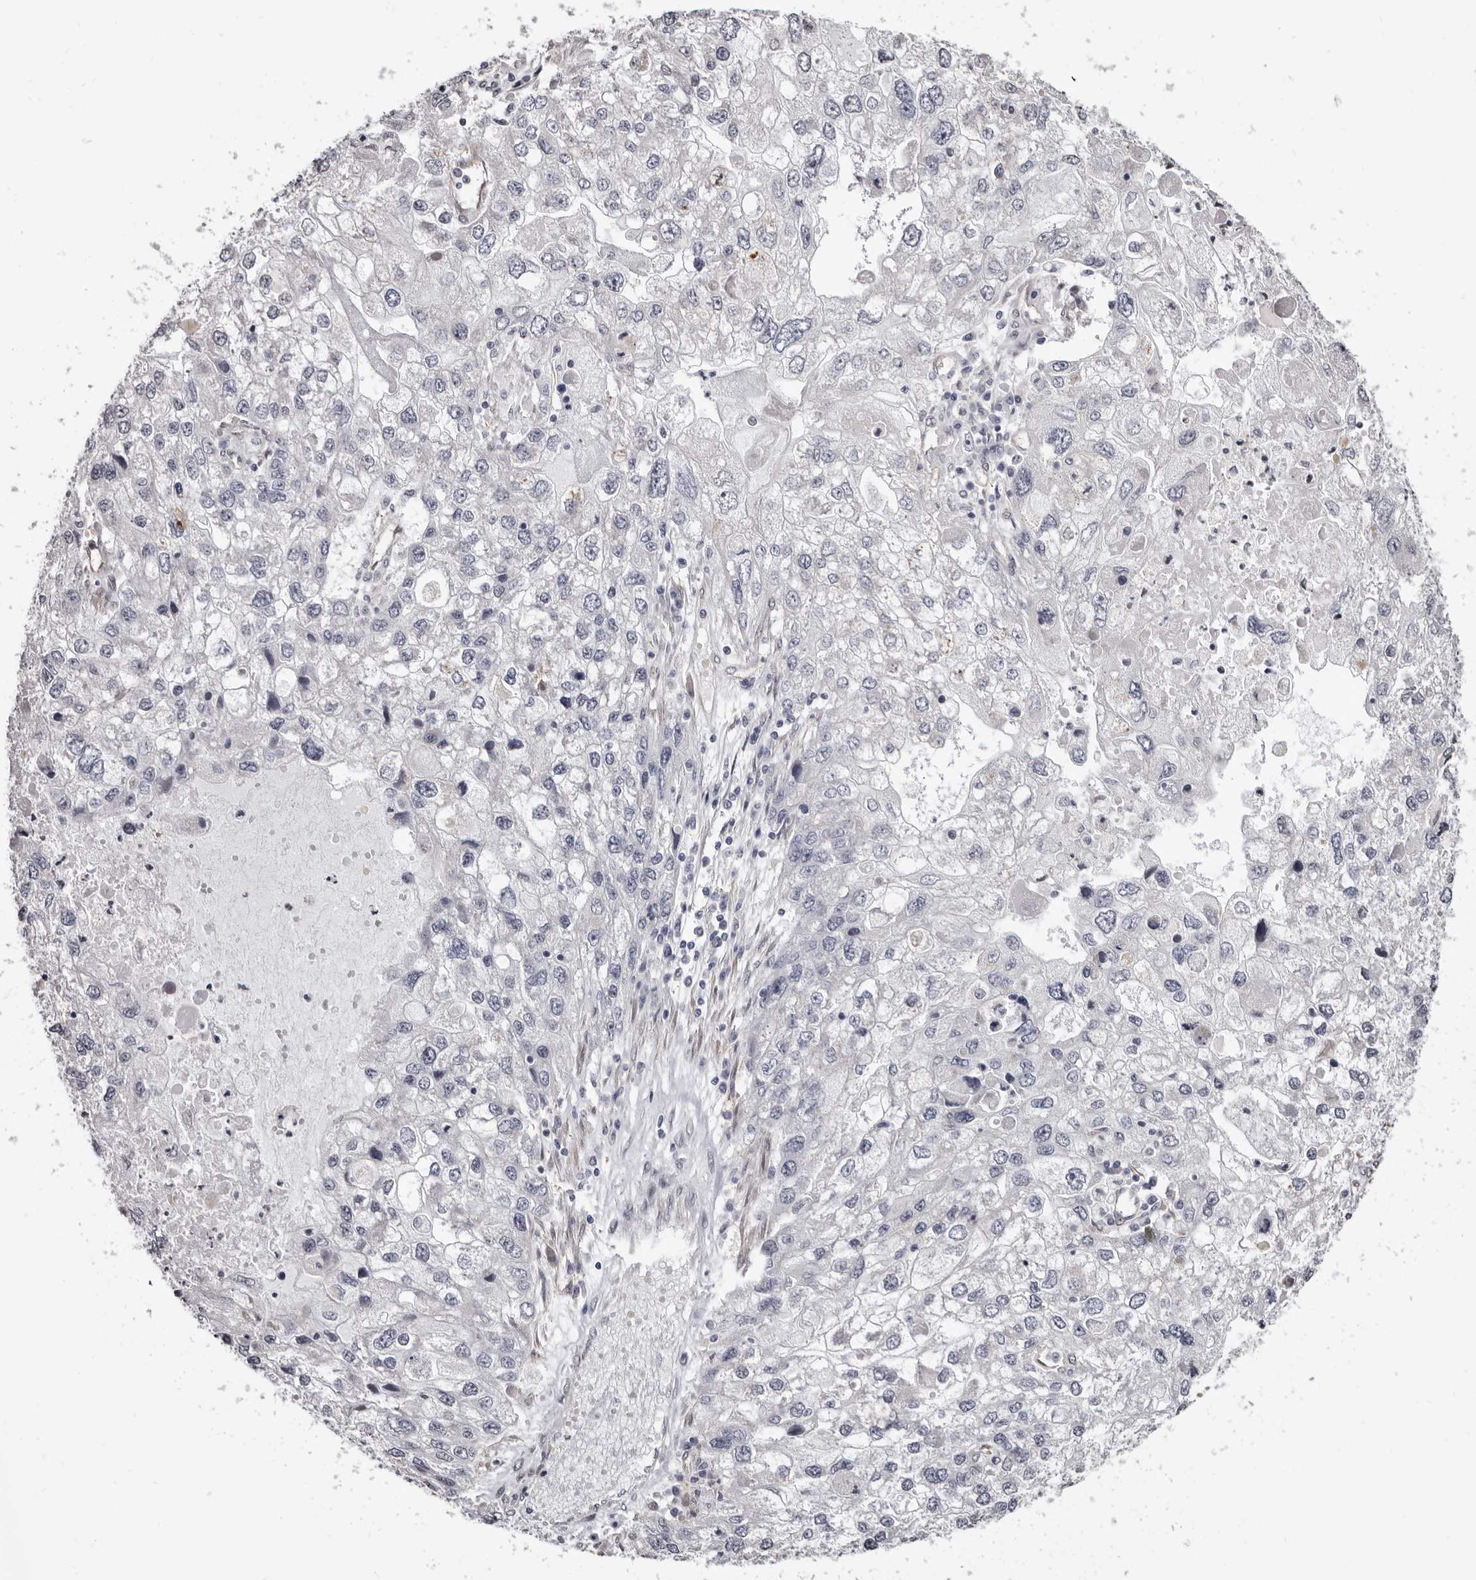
{"staining": {"intensity": "negative", "quantity": "none", "location": "none"}, "tissue": "endometrial cancer", "cell_type": "Tumor cells", "image_type": "cancer", "snomed": [{"axis": "morphology", "description": "Adenocarcinoma, NOS"}, {"axis": "topography", "description": "Endometrium"}], "caption": "Human endometrial adenocarcinoma stained for a protein using IHC displays no staining in tumor cells.", "gene": "KHDRBS2", "patient": {"sex": "female", "age": 49}}